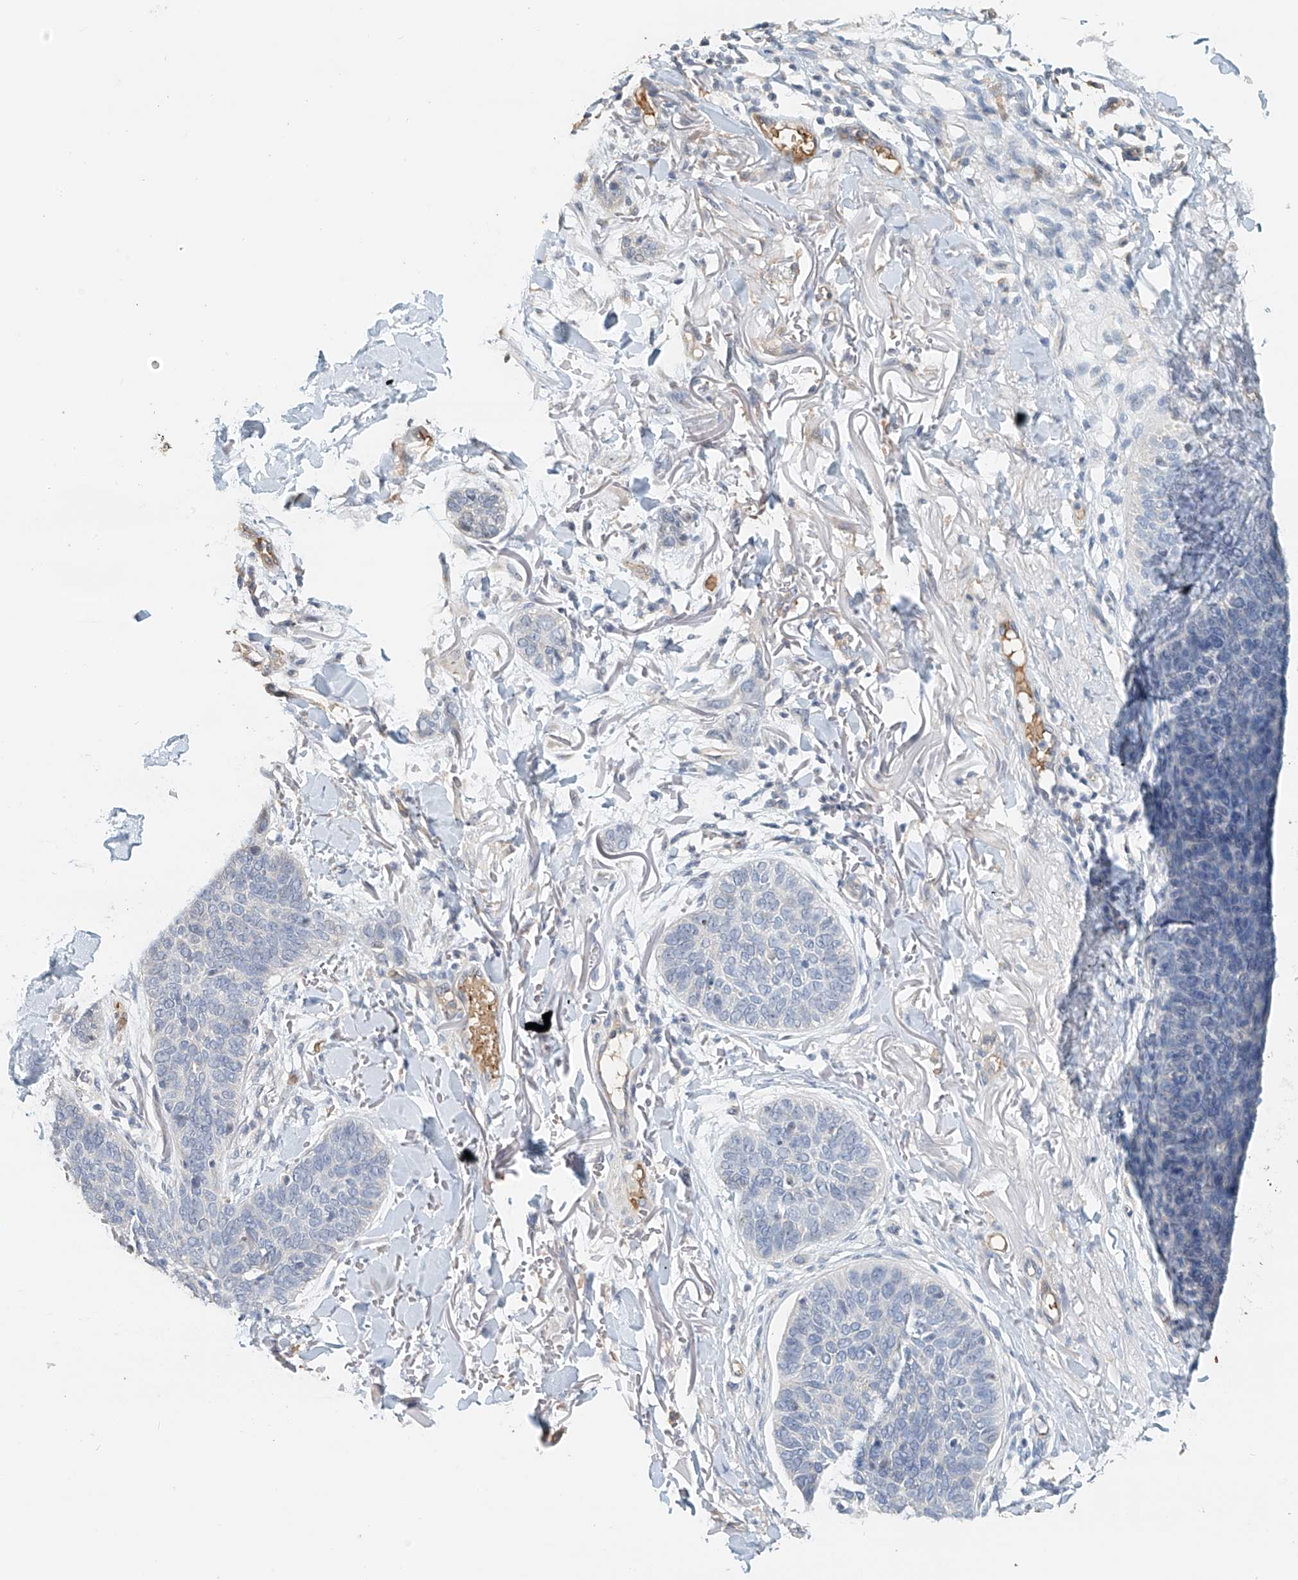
{"staining": {"intensity": "negative", "quantity": "none", "location": "none"}, "tissue": "skin cancer", "cell_type": "Tumor cells", "image_type": "cancer", "snomed": [{"axis": "morphology", "description": "Basal cell carcinoma"}, {"axis": "topography", "description": "Skin"}], "caption": "Immunohistochemical staining of human skin basal cell carcinoma demonstrates no significant positivity in tumor cells.", "gene": "RCAN3", "patient": {"sex": "male", "age": 85}}